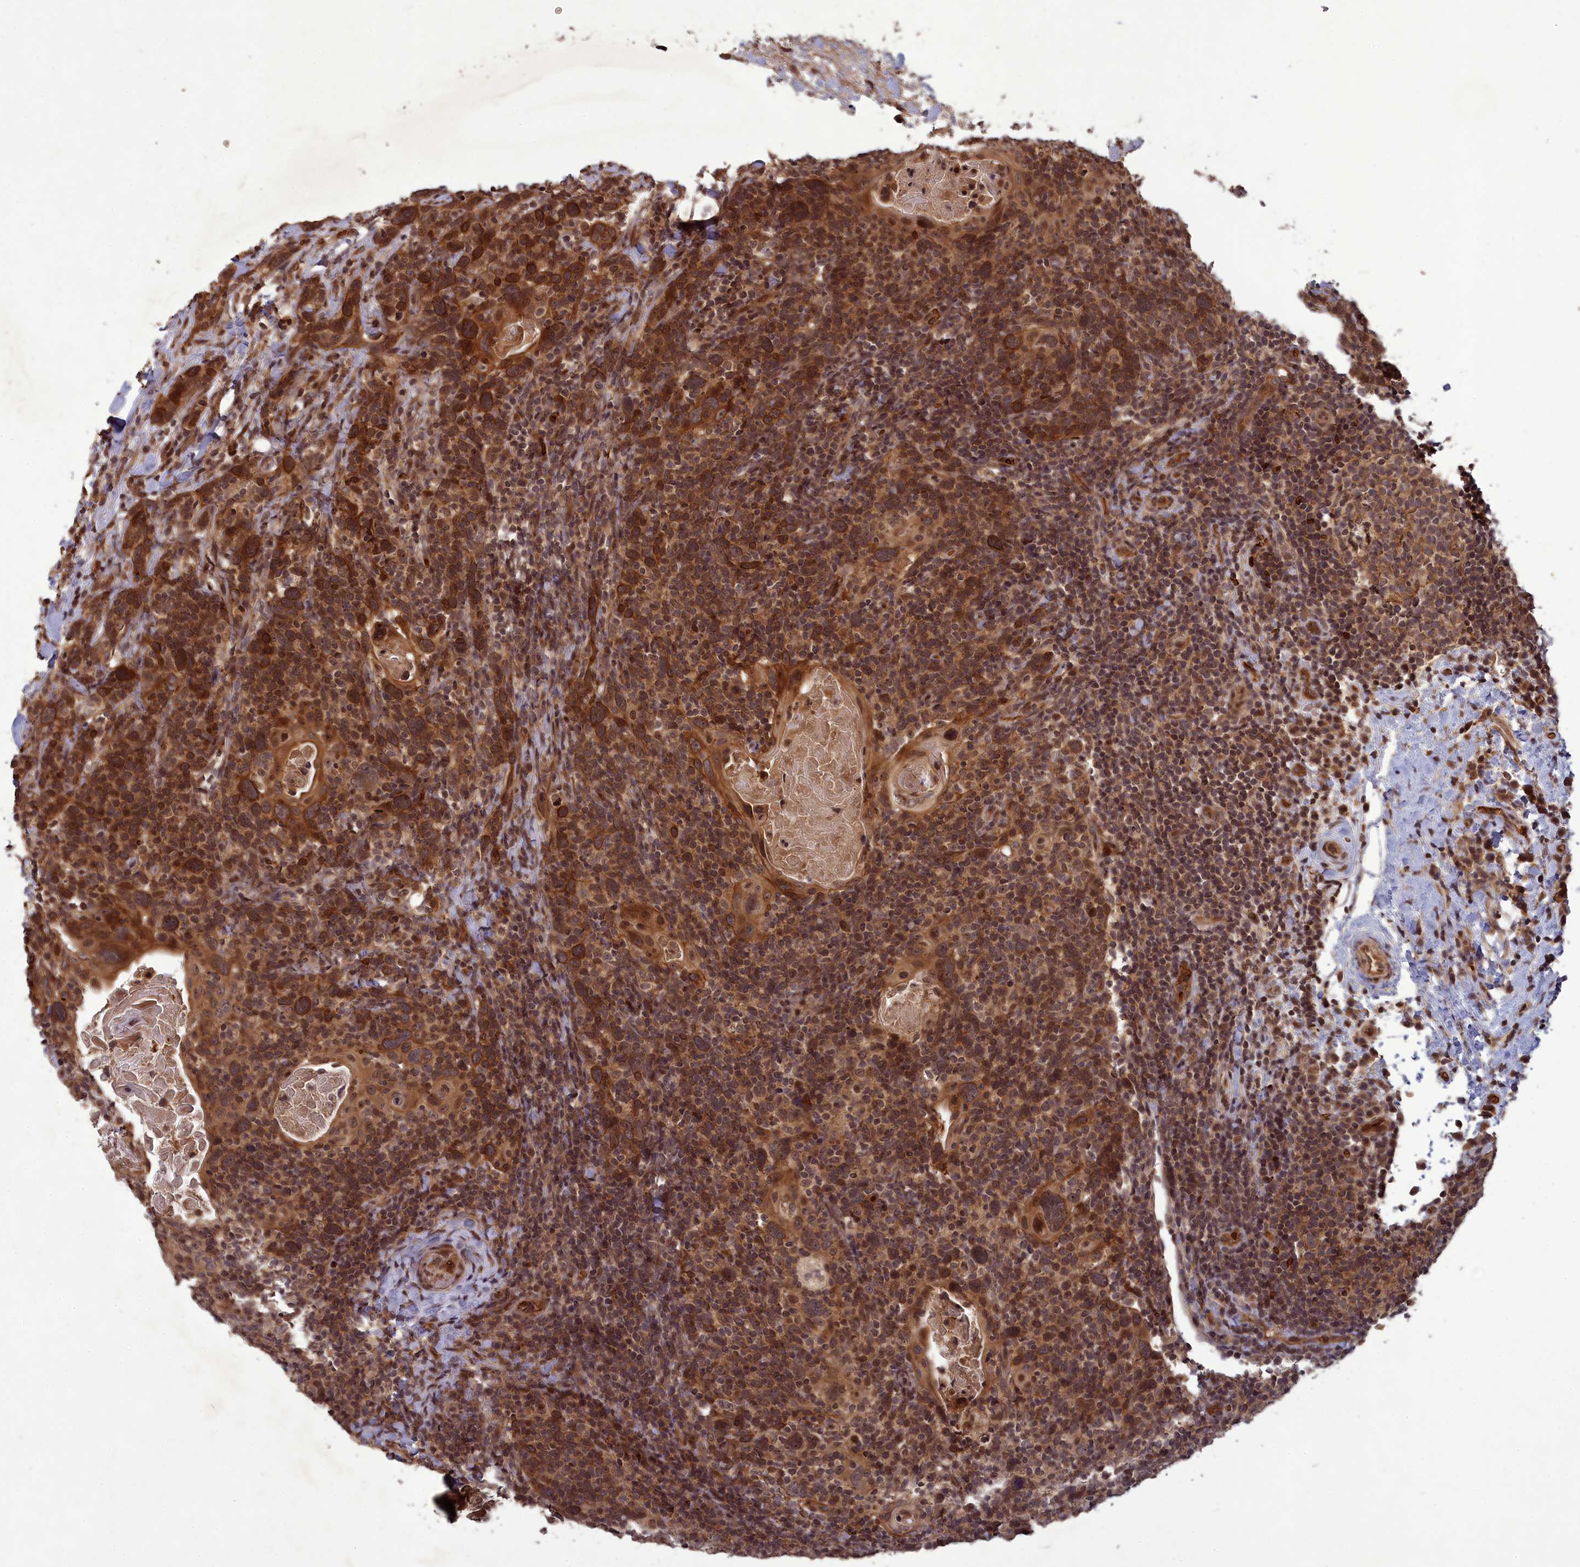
{"staining": {"intensity": "strong", "quantity": ">75%", "location": "cytoplasmic/membranous"}, "tissue": "head and neck cancer", "cell_type": "Tumor cells", "image_type": "cancer", "snomed": [{"axis": "morphology", "description": "Squamous cell carcinoma, NOS"}, {"axis": "morphology", "description": "Squamous cell carcinoma, metastatic, NOS"}, {"axis": "topography", "description": "Lymph node"}, {"axis": "topography", "description": "Head-Neck"}], "caption": "A histopathology image showing strong cytoplasmic/membranous positivity in about >75% of tumor cells in metastatic squamous cell carcinoma (head and neck), as visualized by brown immunohistochemical staining.", "gene": "SRMS", "patient": {"sex": "male", "age": 62}}